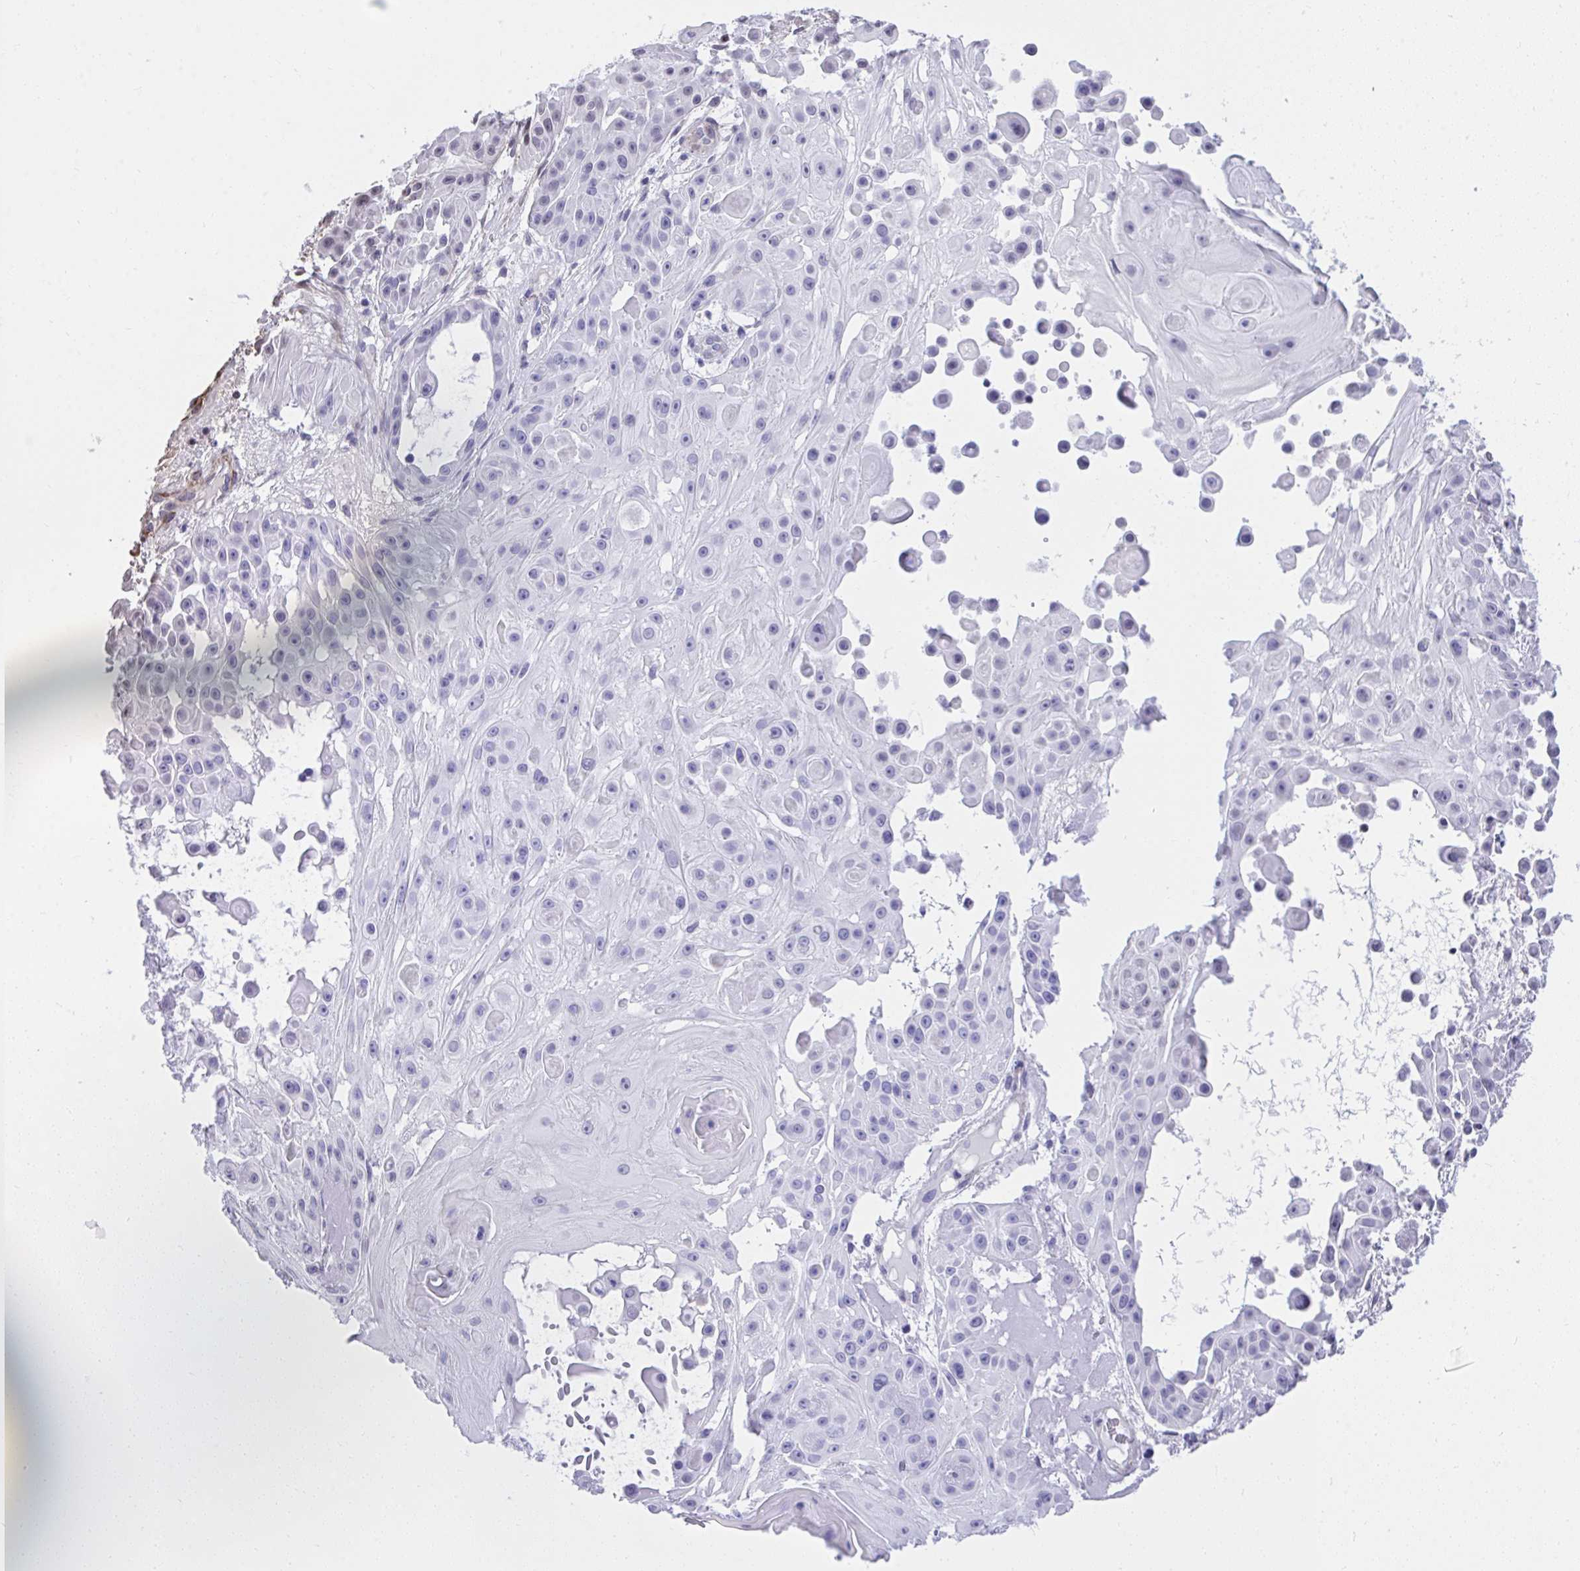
{"staining": {"intensity": "negative", "quantity": "none", "location": "none"}, "tissue": "skin cancer", "cell_type": "Tumor cells", "image_type": "cancer", "snomed": [{"axis": "morphology", "description": "Squamous cell carcinoma, NOS"}, {"axis": "topography", "description": "Skin"}], "caption": "DAB immunohistochemical staining of human skin cancer (squamous cell carcinoma) displays no significant positivity in tumor cells.", "gene": "KCNN4", "patient": {"sex": "male", "age": 91}}